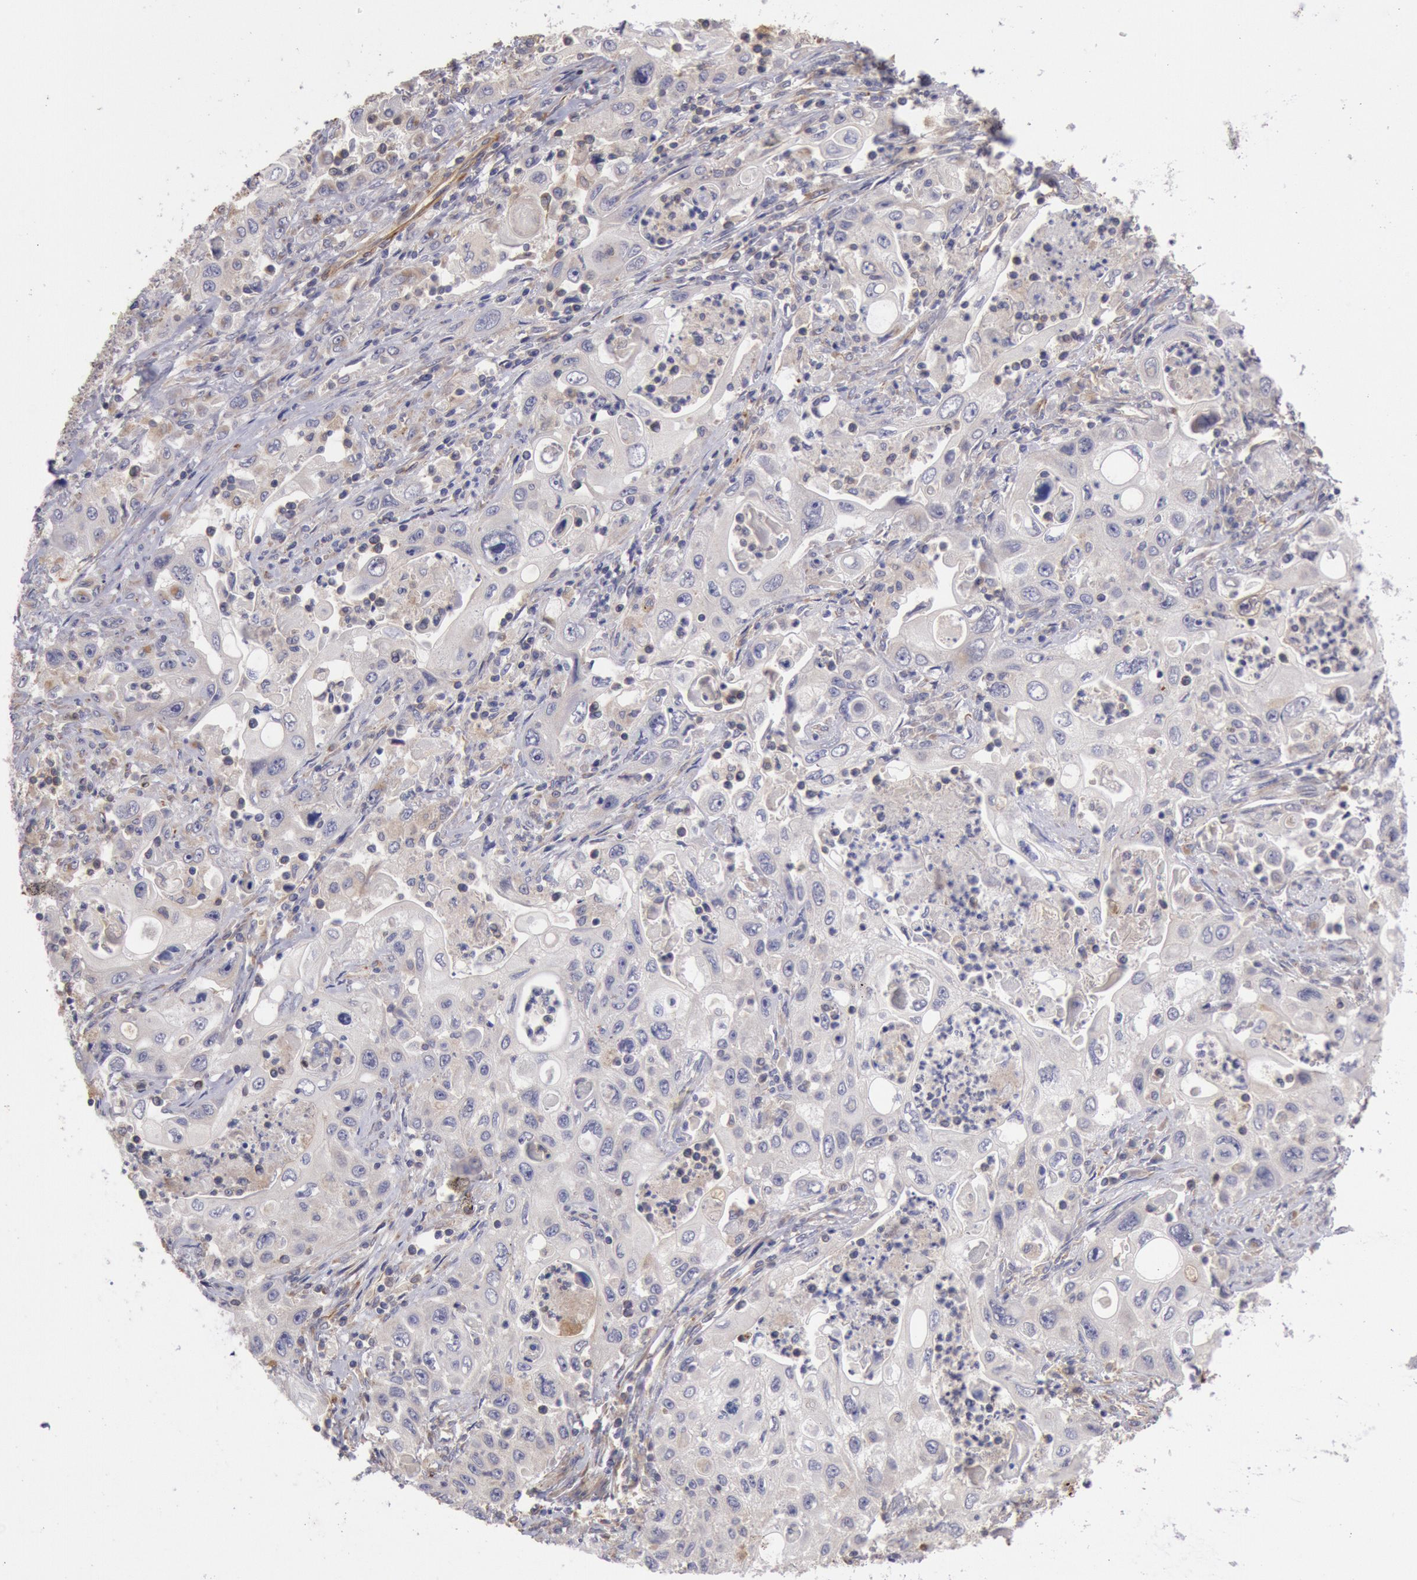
{"staining": {"intensity": "weak", "quantity": "<25%", "location": "cytoplasmic/membranous"}, "tissue": "pancreatic cancer", "cell_type": "Tumor cells", "image_type": "cancer", "snomed": [{"axis": "morphology", "description": "Adenocarcinoma, NOS"}, {"axis": "topography", "description": "Pancreas"}], "caption": "Pancreatic cancer was stained to show a protein in brown. There is no significant positivity in tumor cells.", "gene": "RNF139", "patient": {"sex": "male", "age": 70}}